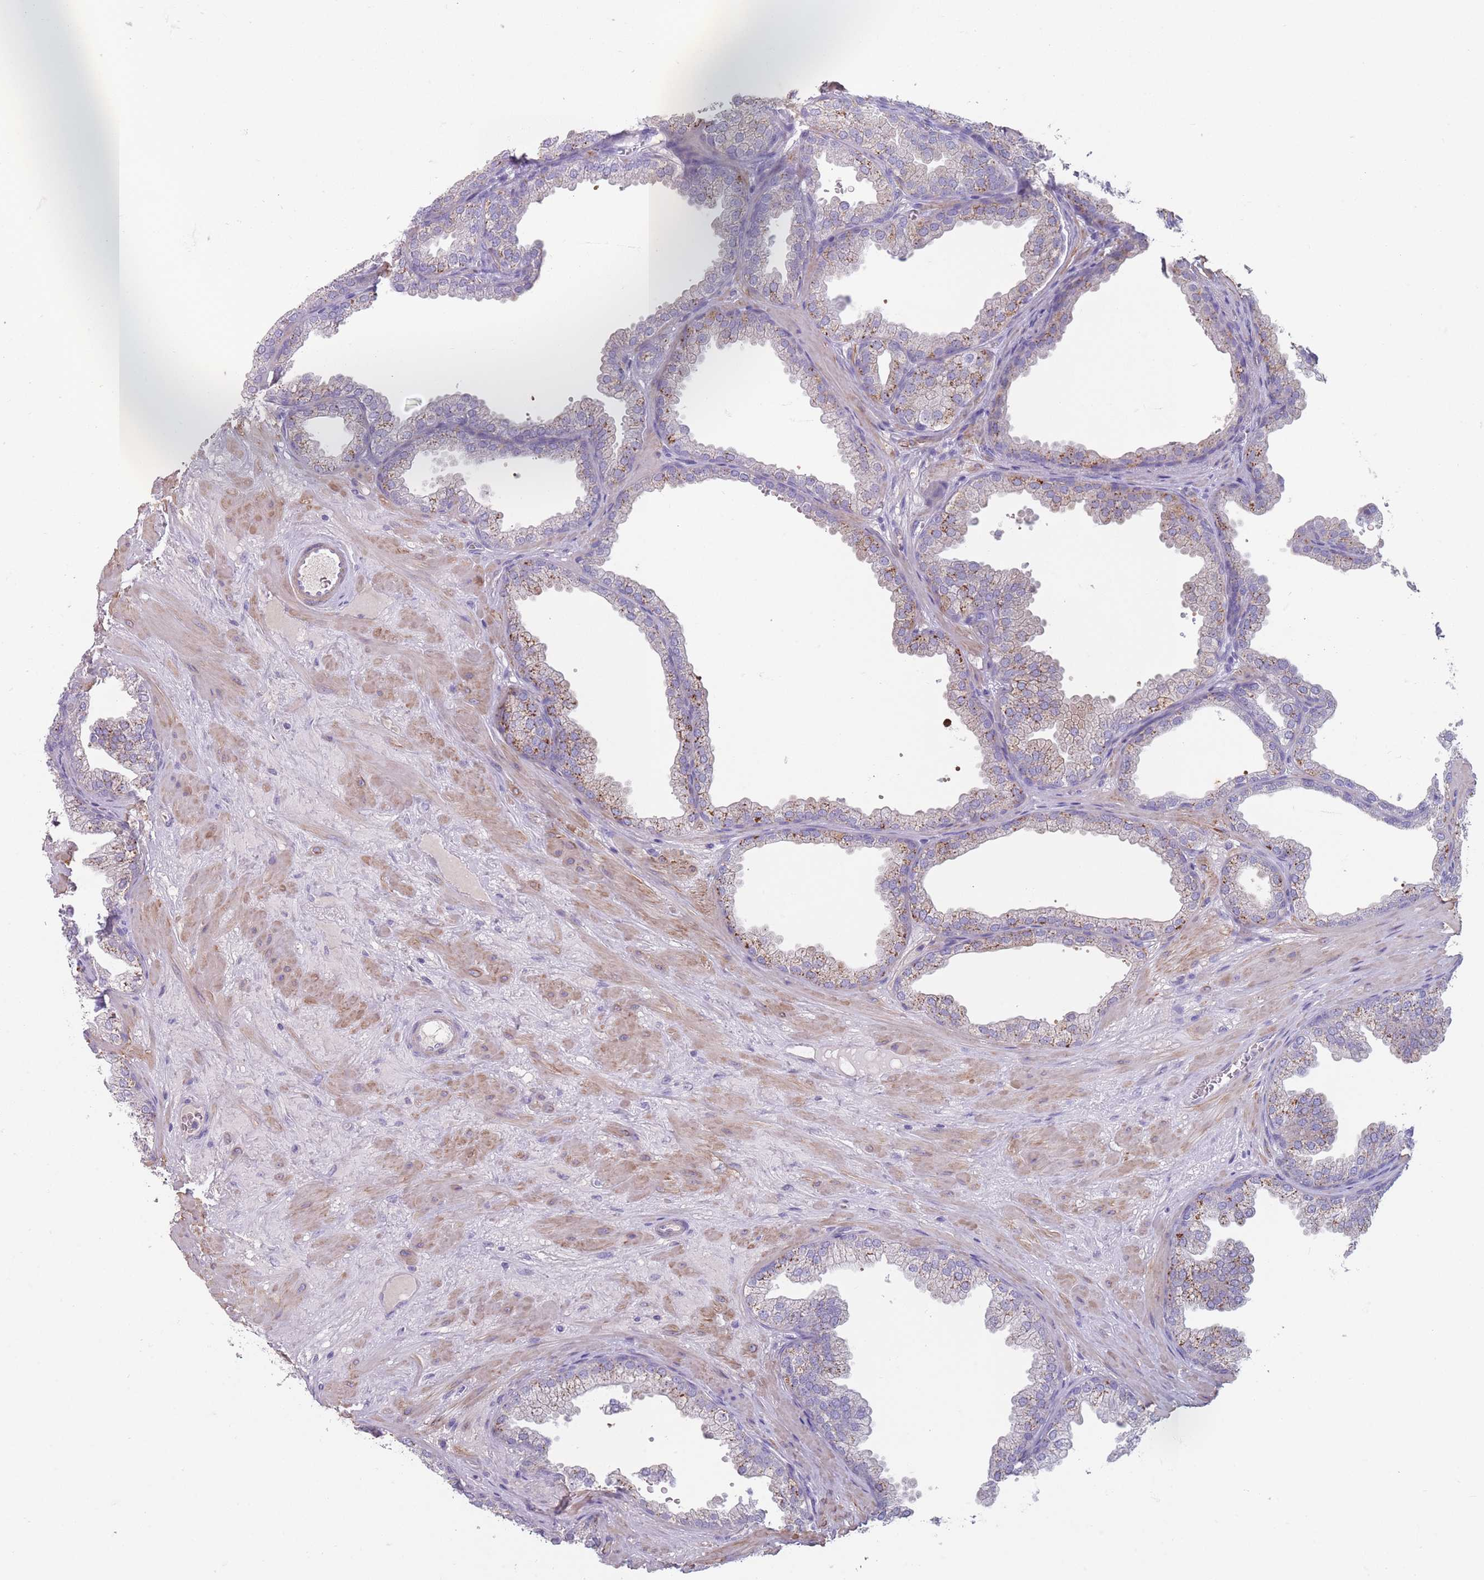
{"staining": {"intensity": "moderate", "quantity": "<25%", "location": "cytoplasmic/membranous"}, "tissue": "prostate", "cell_type": "Glandular cells", "image_type": "normal", "snomed": [{"axis": "morphology", "description": "Normal tissue, NOS"}, {"axis": "topography", "description": "Prostate"}], "caption": "High-magnification brightfield microscopy of unremarkable prostate stained with DAB (3,3'-diaminobenzidine) (brown) and counterstained with hematoxylin (blue). glandular cells exhibit moderate cytoplasmic/membranous positivity is present in approximately<25% of cells. The protein of interest is shown in brown color, while the nuclei are stained blue.", "gene": "RHBG", "patient": {"sex": "male", "age": 37}}